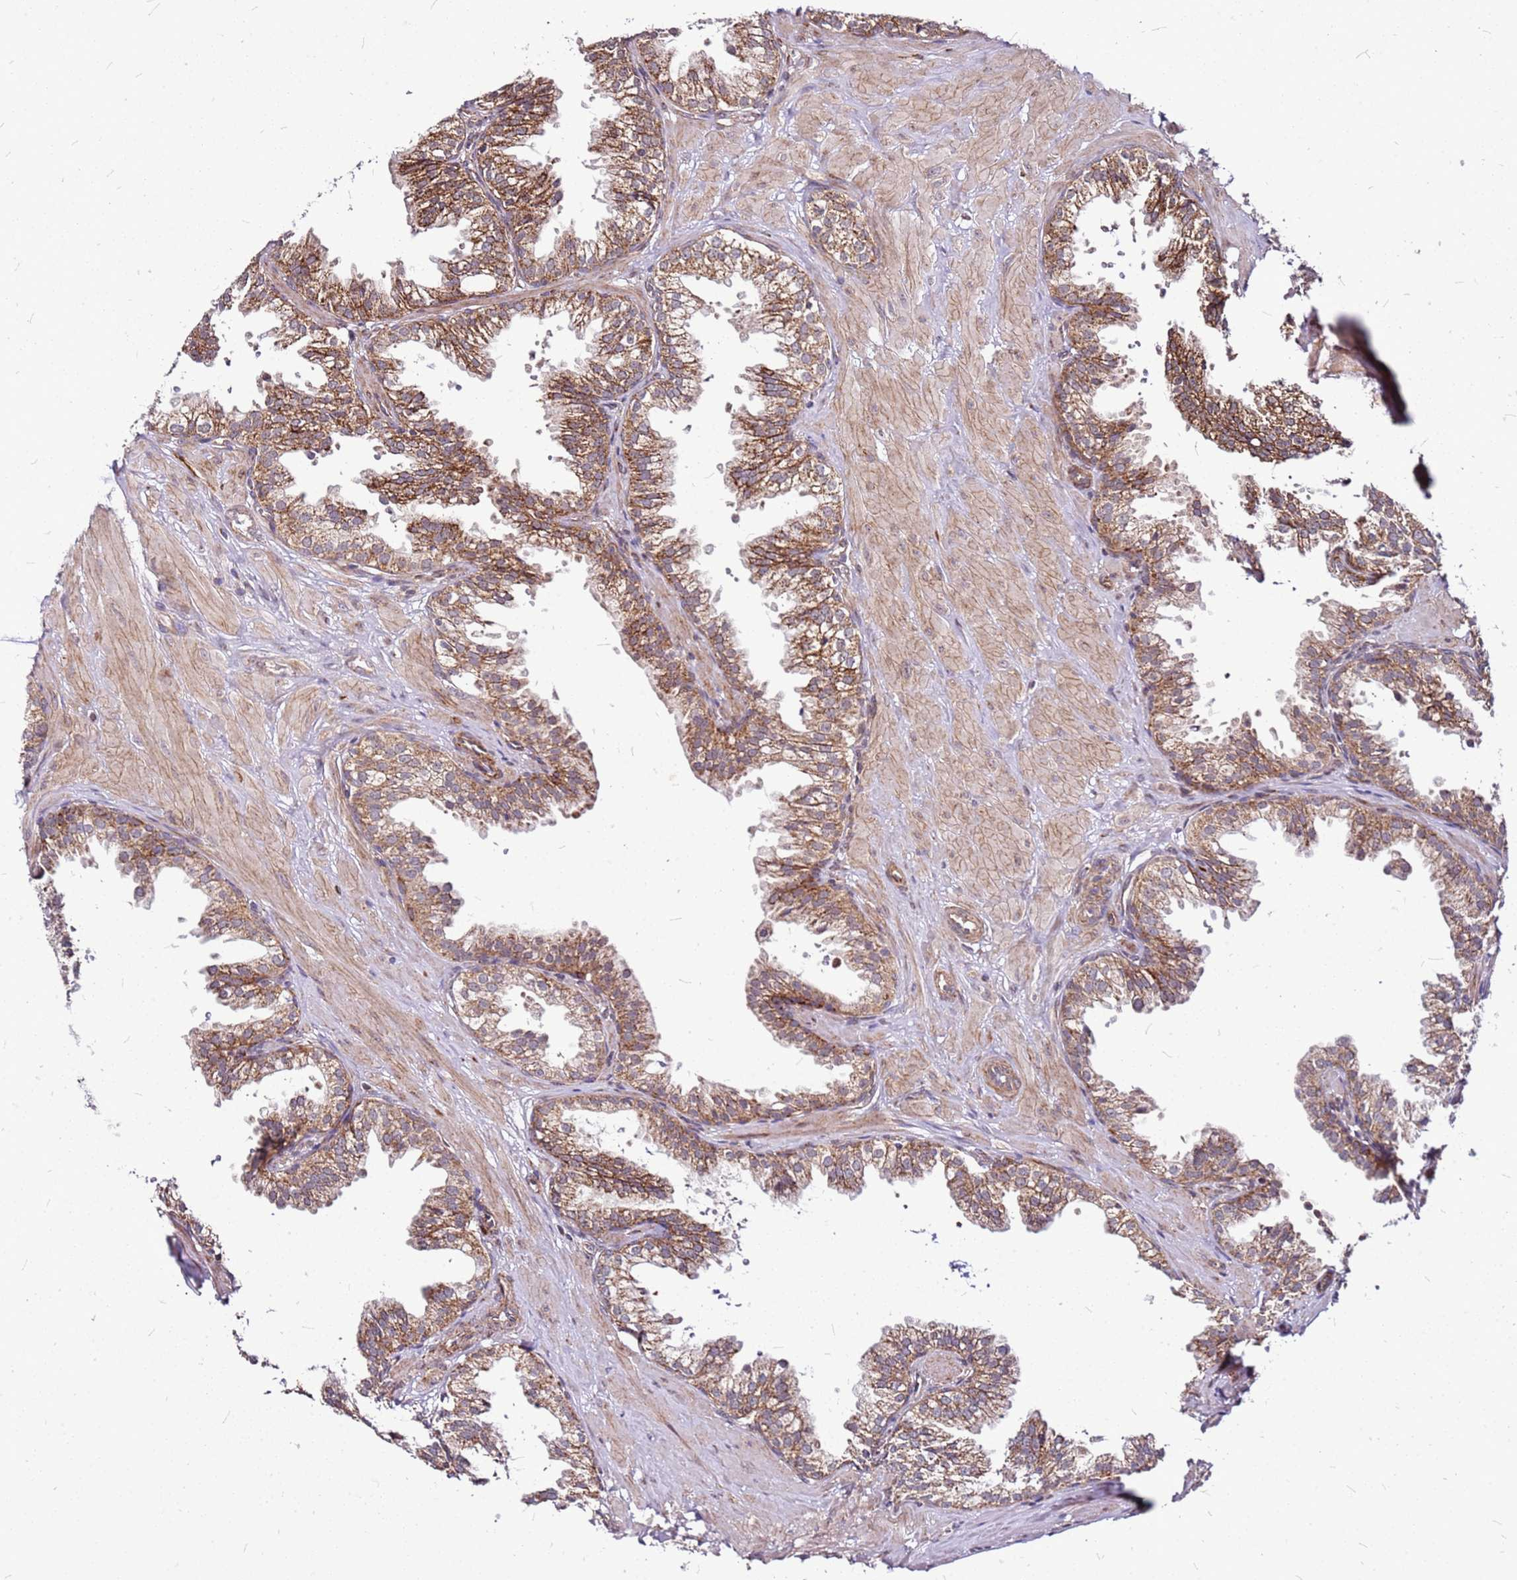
{"staining": {"intensity": "moderate", "quantity": ">75%", "location": "cytoplasmic/membranous"}, "tissue": "prostate", "cell_type": "Glandular cells", "image_type": "normal", "snomed": [{"axis": "morphology", "description": "Normal tissue, NOS"}, {"axis": "topography", "description": "Prostate"}, {"axis": "topography", "description": "Peripheral nerve tissue"}], "caption": "Approximately >75% of glandular cells in unremarkable prostate demonstrate moderate cytoplasmic/membranous protein staining as visualized by brown immunohistochemical staining.", "gene": "OR51T1", "patient": {"sex": "male", "age": 55}}